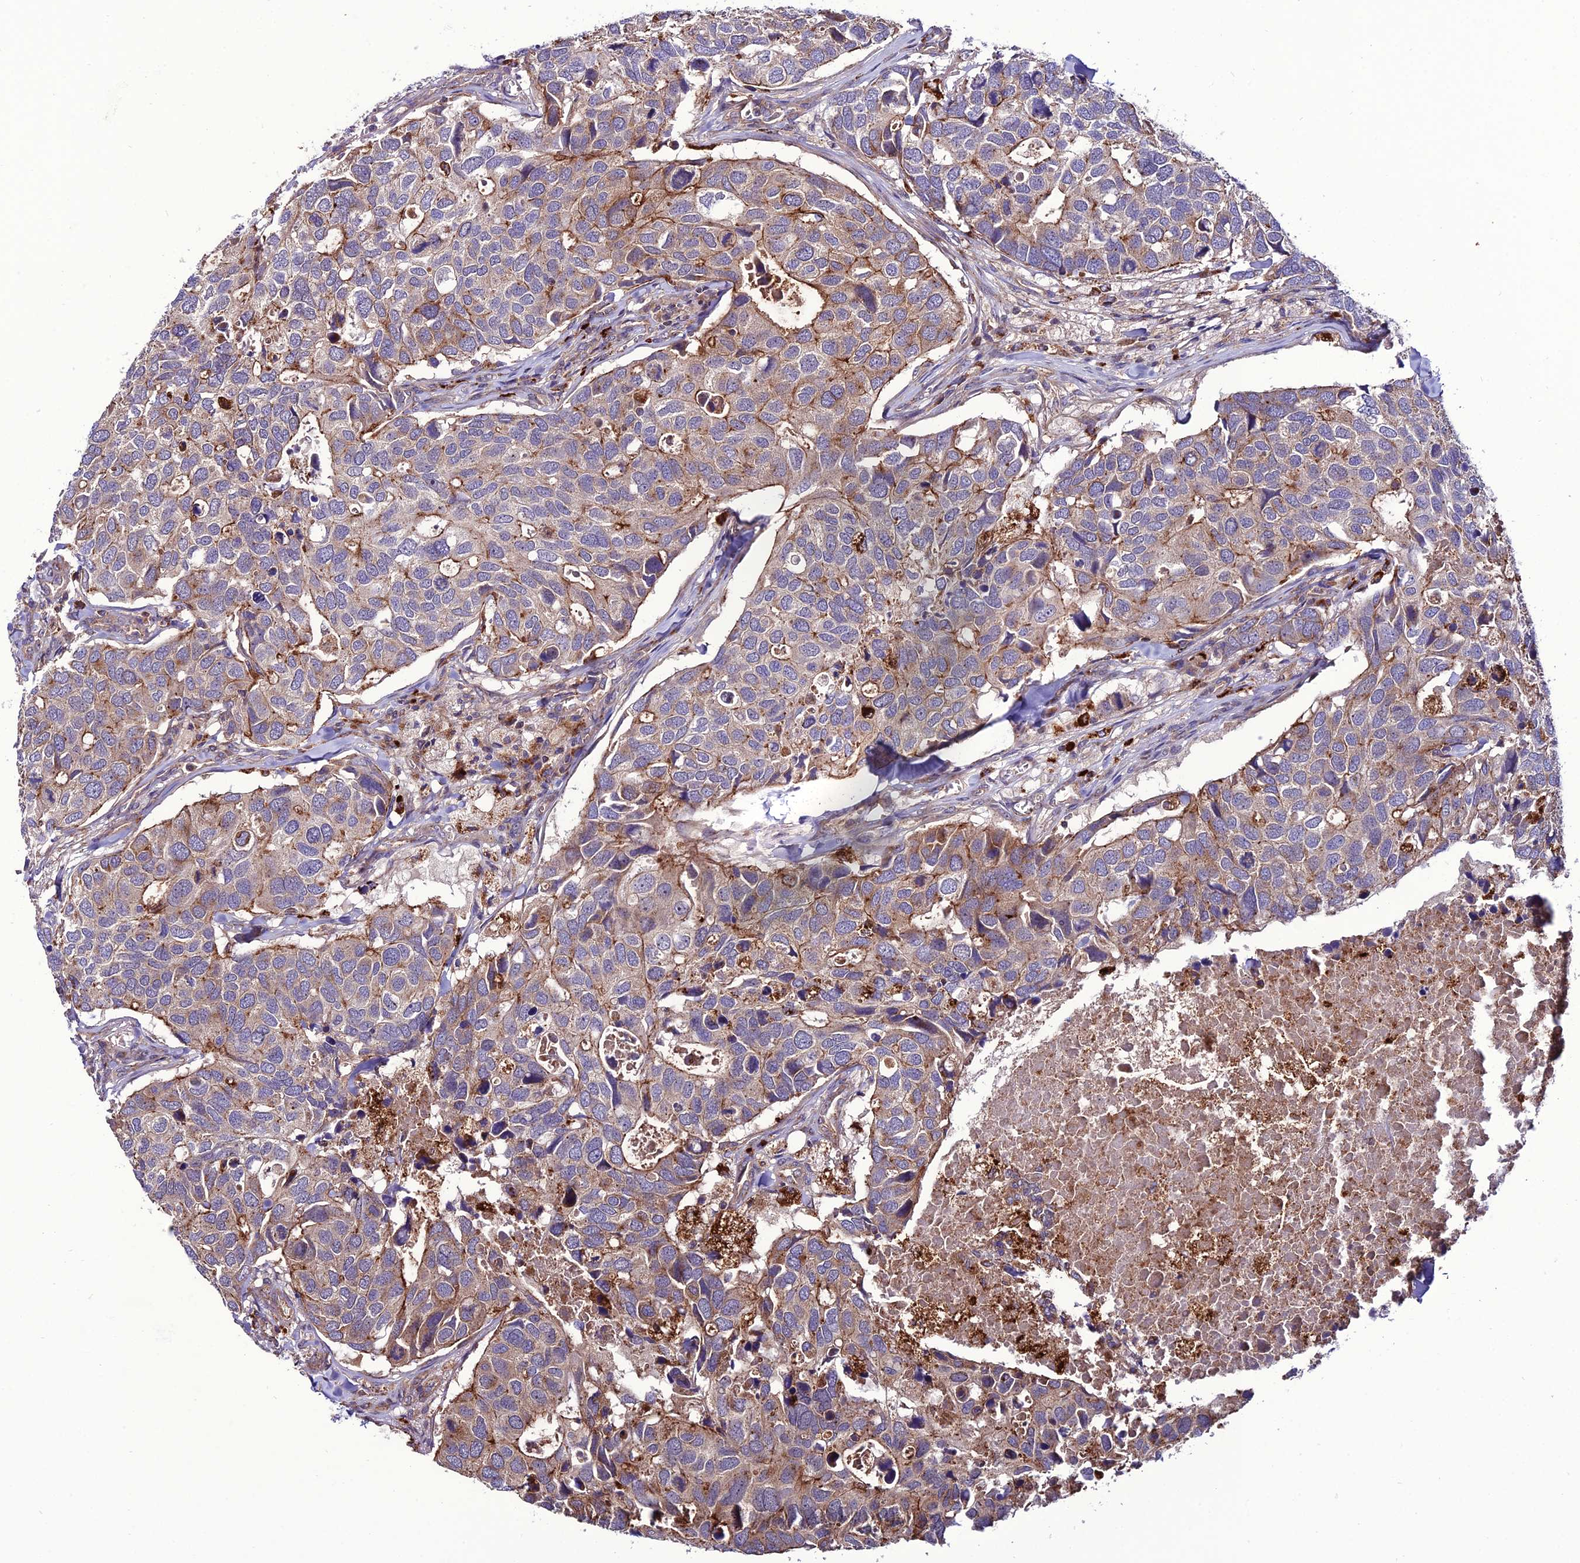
{"staining": {"intensity": "moderate", "quantity": ">75%", "location": "cytoplasmic/membranous"}, "tissue": "breast cancer", "cell_type": "Tumor cells", "image_type": "cancer", "snomed": [{"axis": "morphology", "description": "Duct carcinoma"}, {"axis": "topography", "description": "Breast"}], "caption": "Moderate cytoplasmic/membranous positivity is seen in approximately >75% of tumor cells in breast cancer (intraductal carcinoma). Using DAB (brown) and hematoxylin (blue) stains, captured at high magnification using brightfield microscopy.", "gene": "PPIL3", "patient": {"sex": "female", "age": 83}}